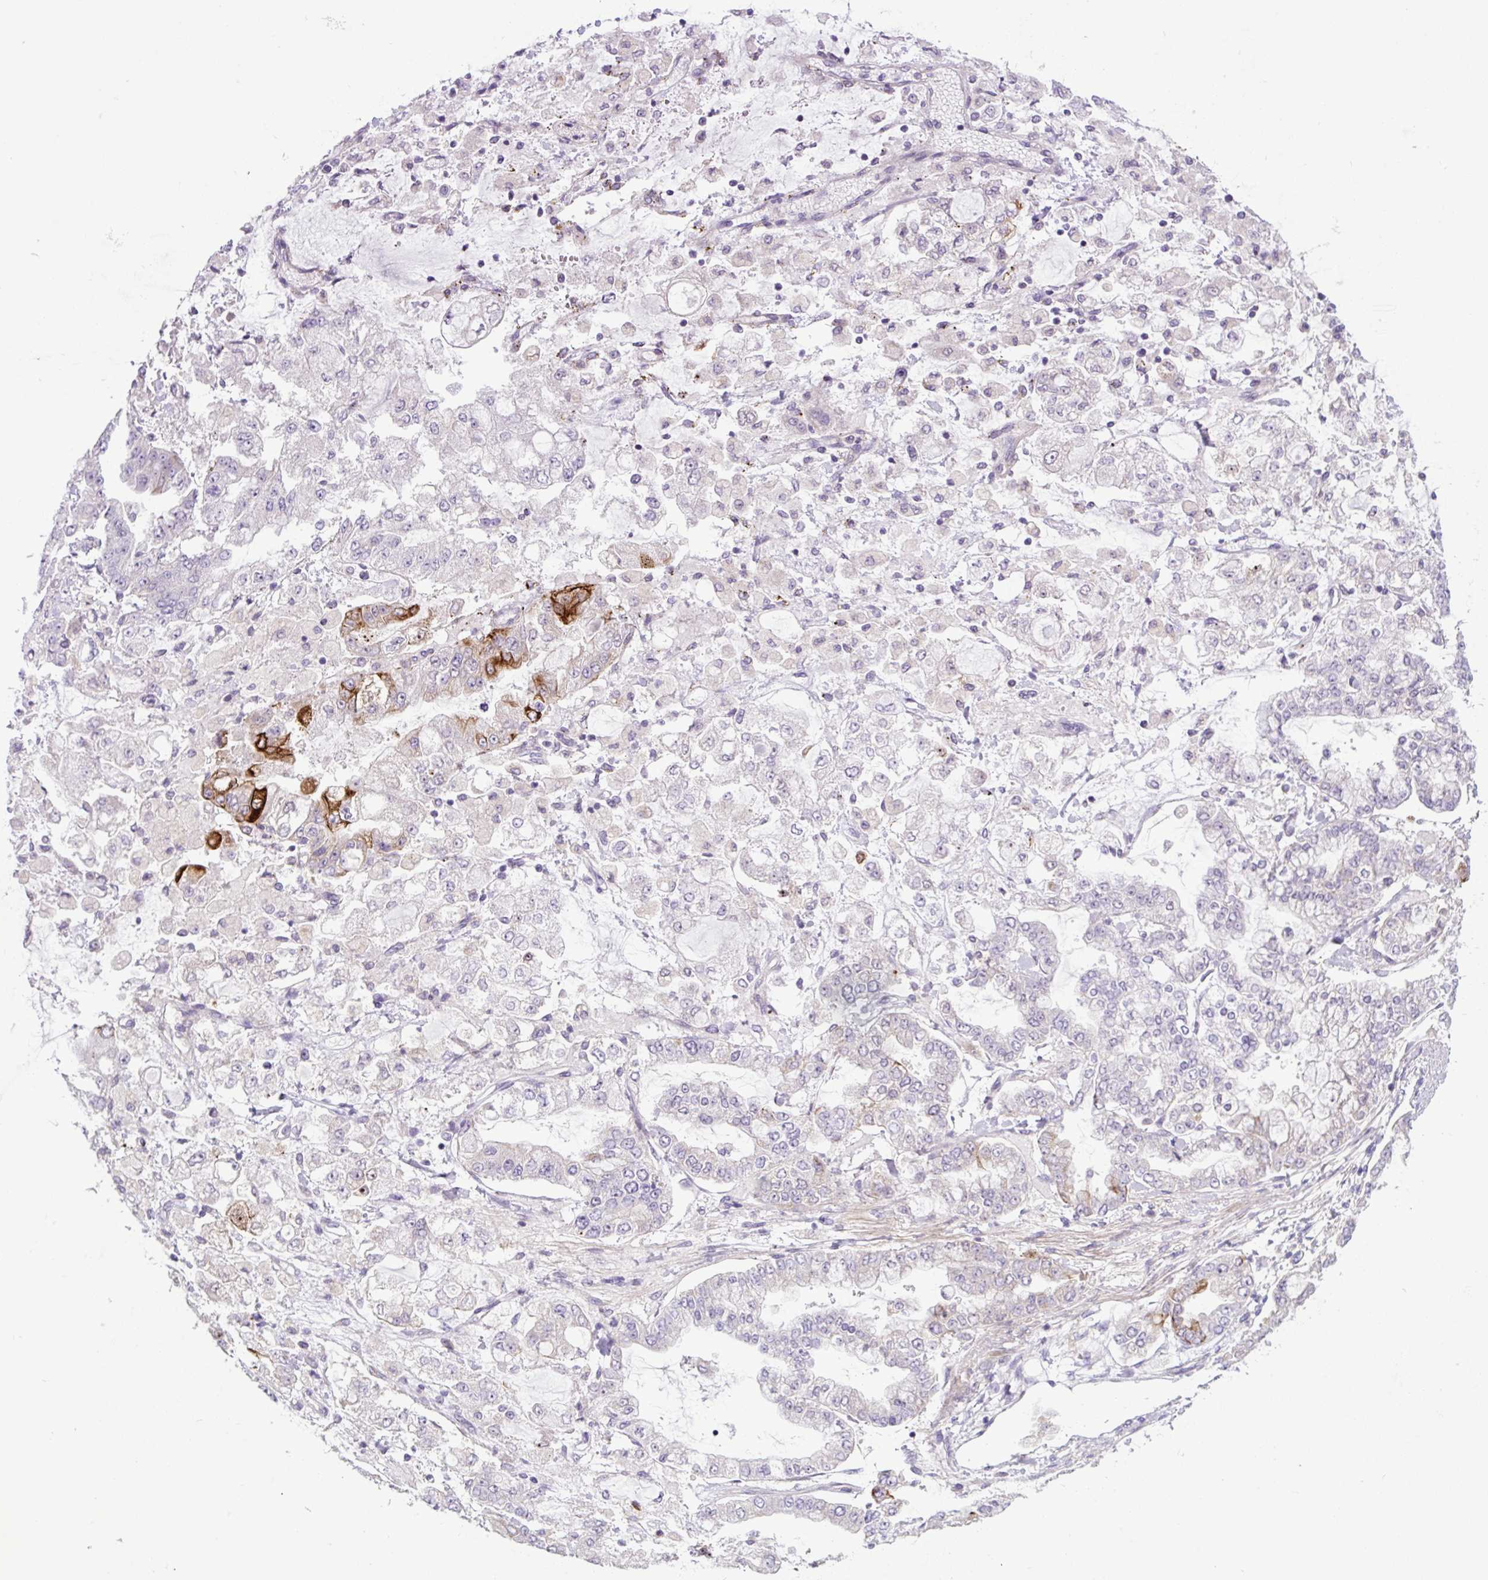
{"staining": {"intensity": "strong", "quantity": "<25%", "location": "cytoplasmic/membranous"}, "tissue": "stomach cancer", "cell_type": "Tumor cells", "image_type": "cancer", "snomed": [{"axis": "morphology", "description": "Normal tissue, NOS"}, {"axis": "morphology", "description": "Adenocarcinoma, NOS"}, {"axis": "topography", "description": "Stomach, upper"}, {"axis": "topography", "description": "Stomach"}], "caption": "Adenocarcinoma (stomach) stained with a protein marker displays strong staining in tumor cells.", "gene": "OGDHL", "patient": {"sex": "male", "age": 76}}